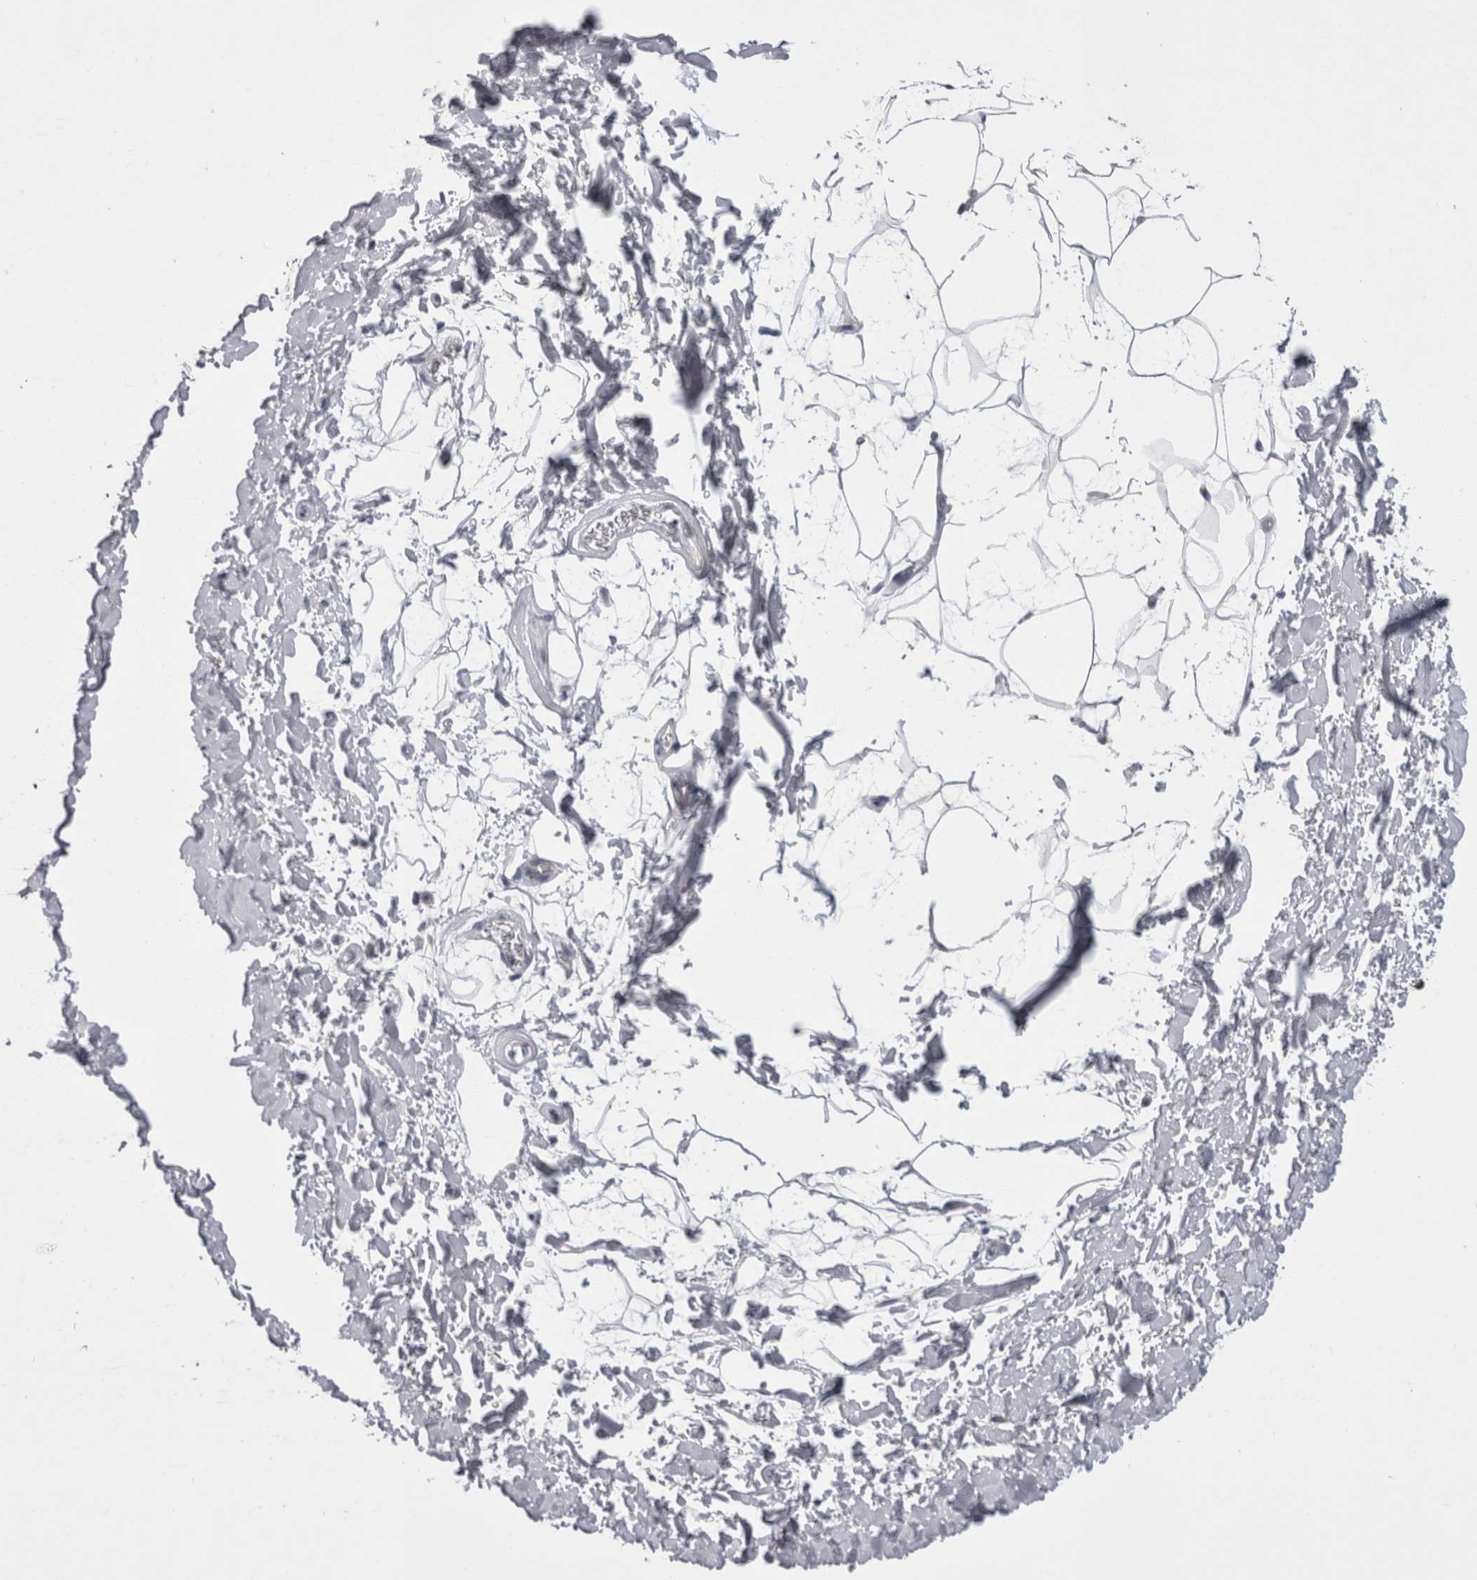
{"staining": {"intensity": "negative", "quantity": "none", "location": "none"}, "tissue": "adipose tissue", "cell_type": "Adipocytes", "image_type": "normal", "snomed": [{"axis": "morphology", "description": "Normal tissue, NOS"}, {"axis": "topography", "description": "Soft tissue"}], "caption": "A histopathology image of human adipose tissue is negative for staining in adipocytes. The staining was performed using DAB (3,3'-diaminobenzidine) to visualize the protein expression in brown, while the nuclei were stained in blue with hematoxylin (Magnification: 20x).", "gene": "PWP2", "patient": {"sex": "male", "age": 72}}